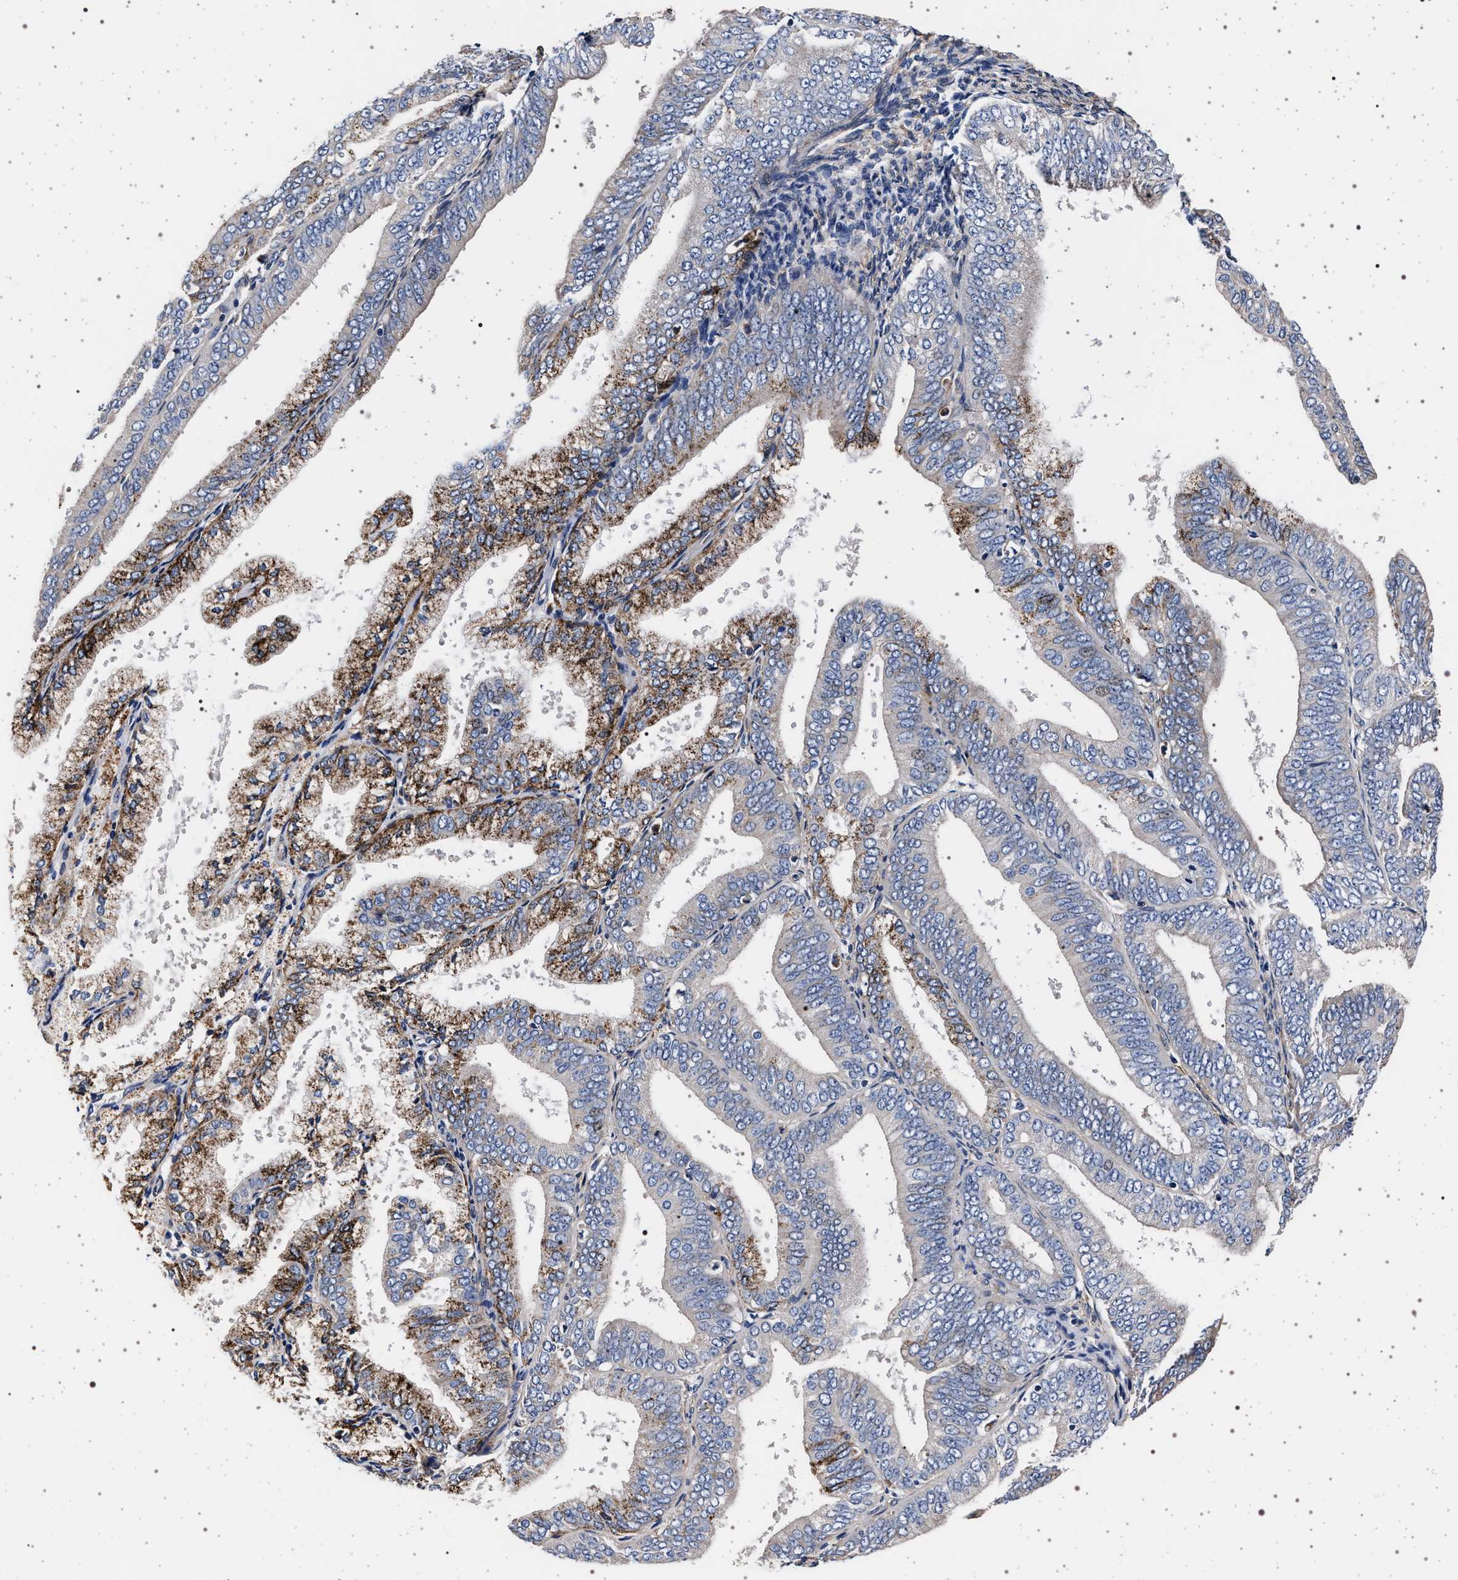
{"staining": {"intensity": "moderate", "quantity": "25%-75%", "location": "cytoplasmic/membranous"}, "tissue": "endometrial cancer", "cell_type": "Tumor cells", "image_type": "cancer", "snomed": [{"axis": "morphology", "description": "Adenocarcinoma, NOS"}, {"axis": "topography", "description": "Endometrium"}], "caption": "Immunohistochemical staining of endometrial cancer (adenocarcinoma) reveals moderate cytoplasmic/membranous protein positivity in approximately 25%-75% of tumor cells. (DAB IHC with brightfield microscopy, high magnification).", "gene": "KCNK6", "patient": {"sex": "female", "age": 63}}